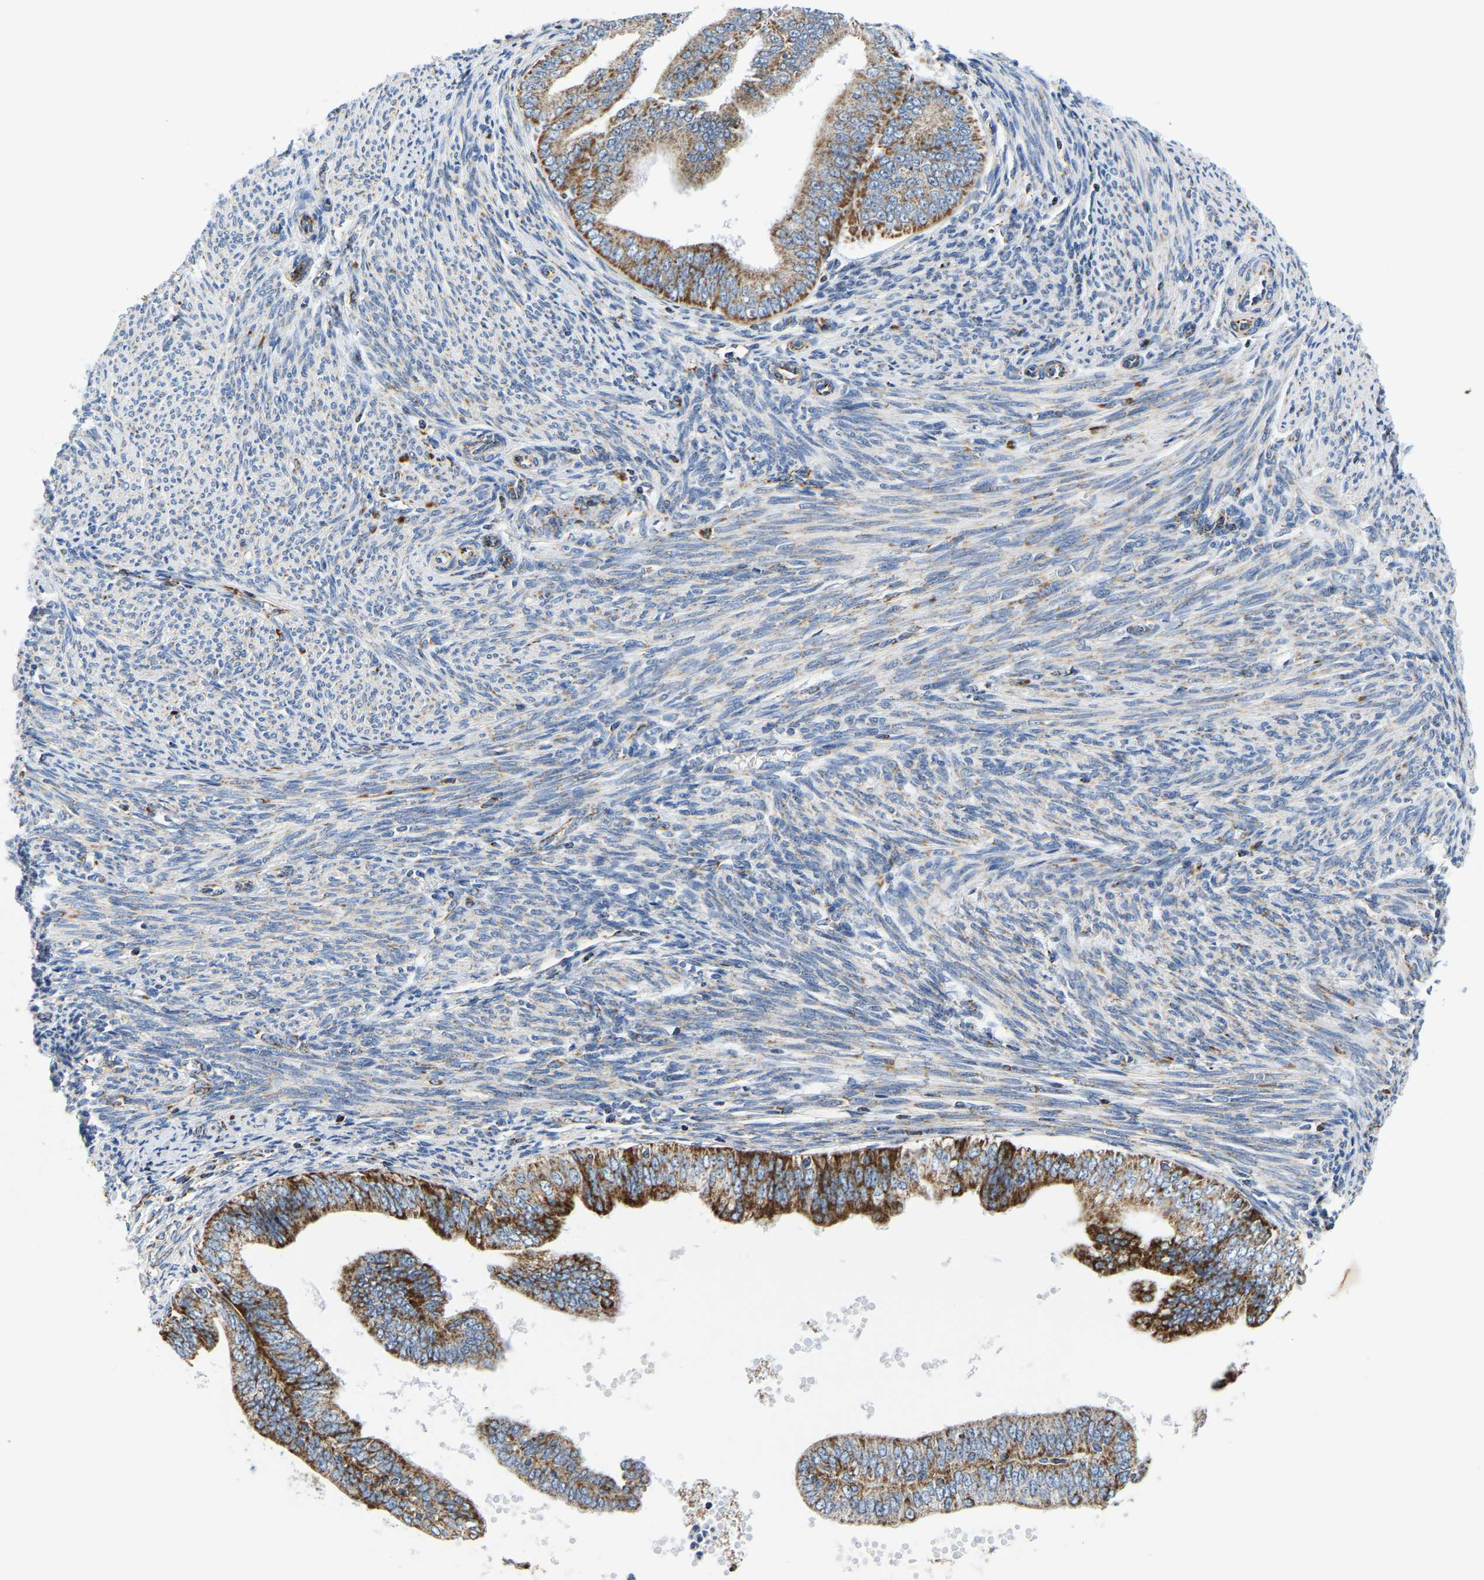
{"staining": {"intensity": "moderate", "quantity": ">75%", "location": "cytoplasmic/membranous"}, "tissue": "endometrial cancer", "cell_type": "Tumor cells", "image_type": "cancer", "snomed": [{"axis": "morphology", "description": "Adenocarcinoma, NOS"}, {"axis": "topography", "description": "Endometrium"}], "caption": "This photomicrograph demonstrates adenocarcinoma (endometrial) stained with immunohistochemistry to label a protein in brown. The cytoplasmic/membranous of tumor cells show moderate positivity for the protein. Nuclei are counter-stained blue.", "gene": "SFXN1", "patient": {"sex": "female", "age": 63}}